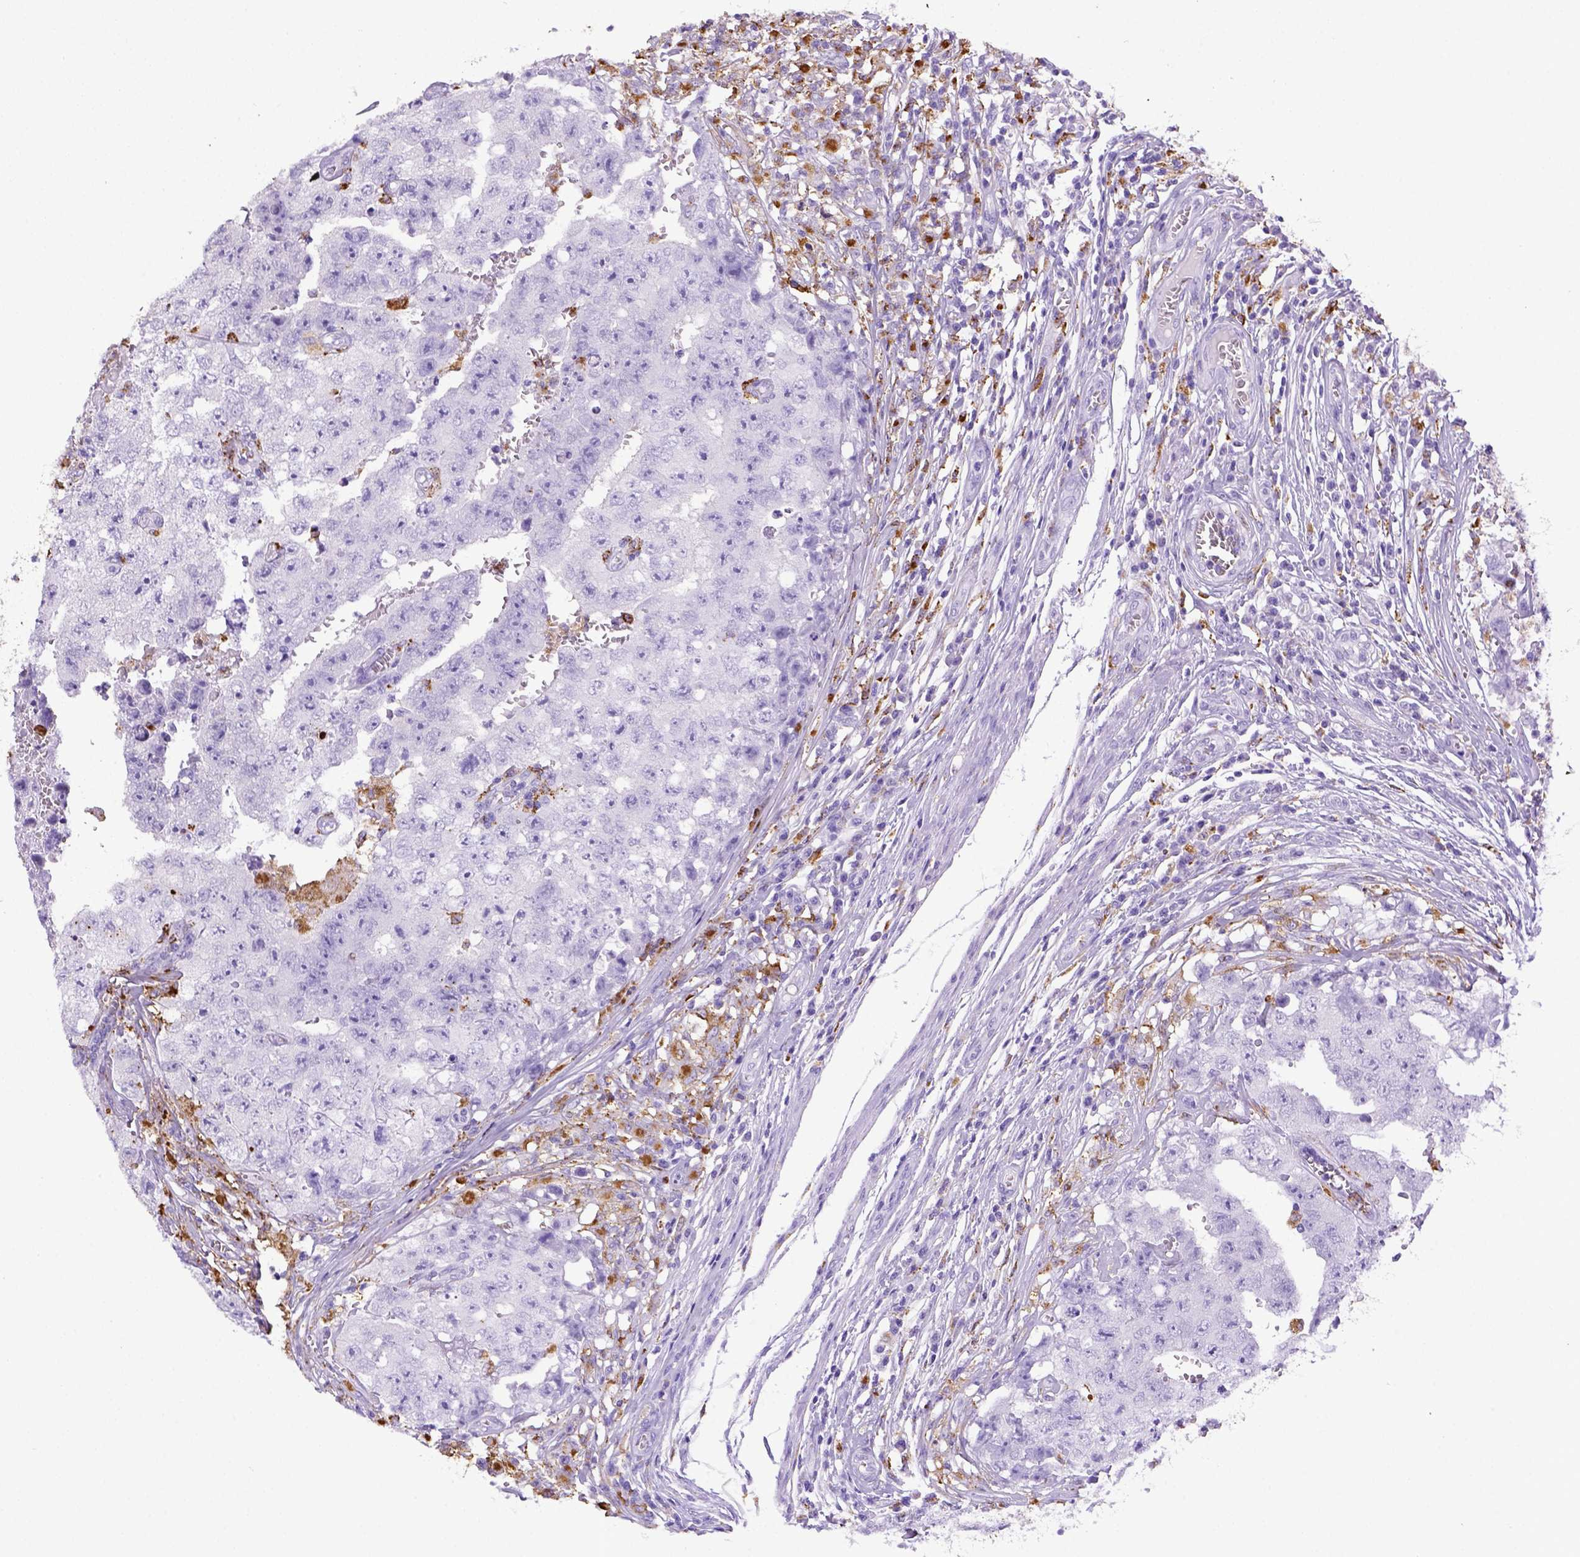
{"staining": {"intensity": "negative", "quantity": "none", "location": "none"}, "tissue": "testis cancer", "cell_type": "Tumor cells", "image_type": "cancer", "snomed": [{"axis": "morphology", "description": "Carcinoma, Embryonal, NOS"}, {"axis": "topography", "description": "Testis"}], "caption": "This is an immunohistochemistry histopathology image of human testis embryonal carcinoma. There is no staining in tumor cells.", "gene": "CD68", "patient": {"sex": "male", "age": 36}}